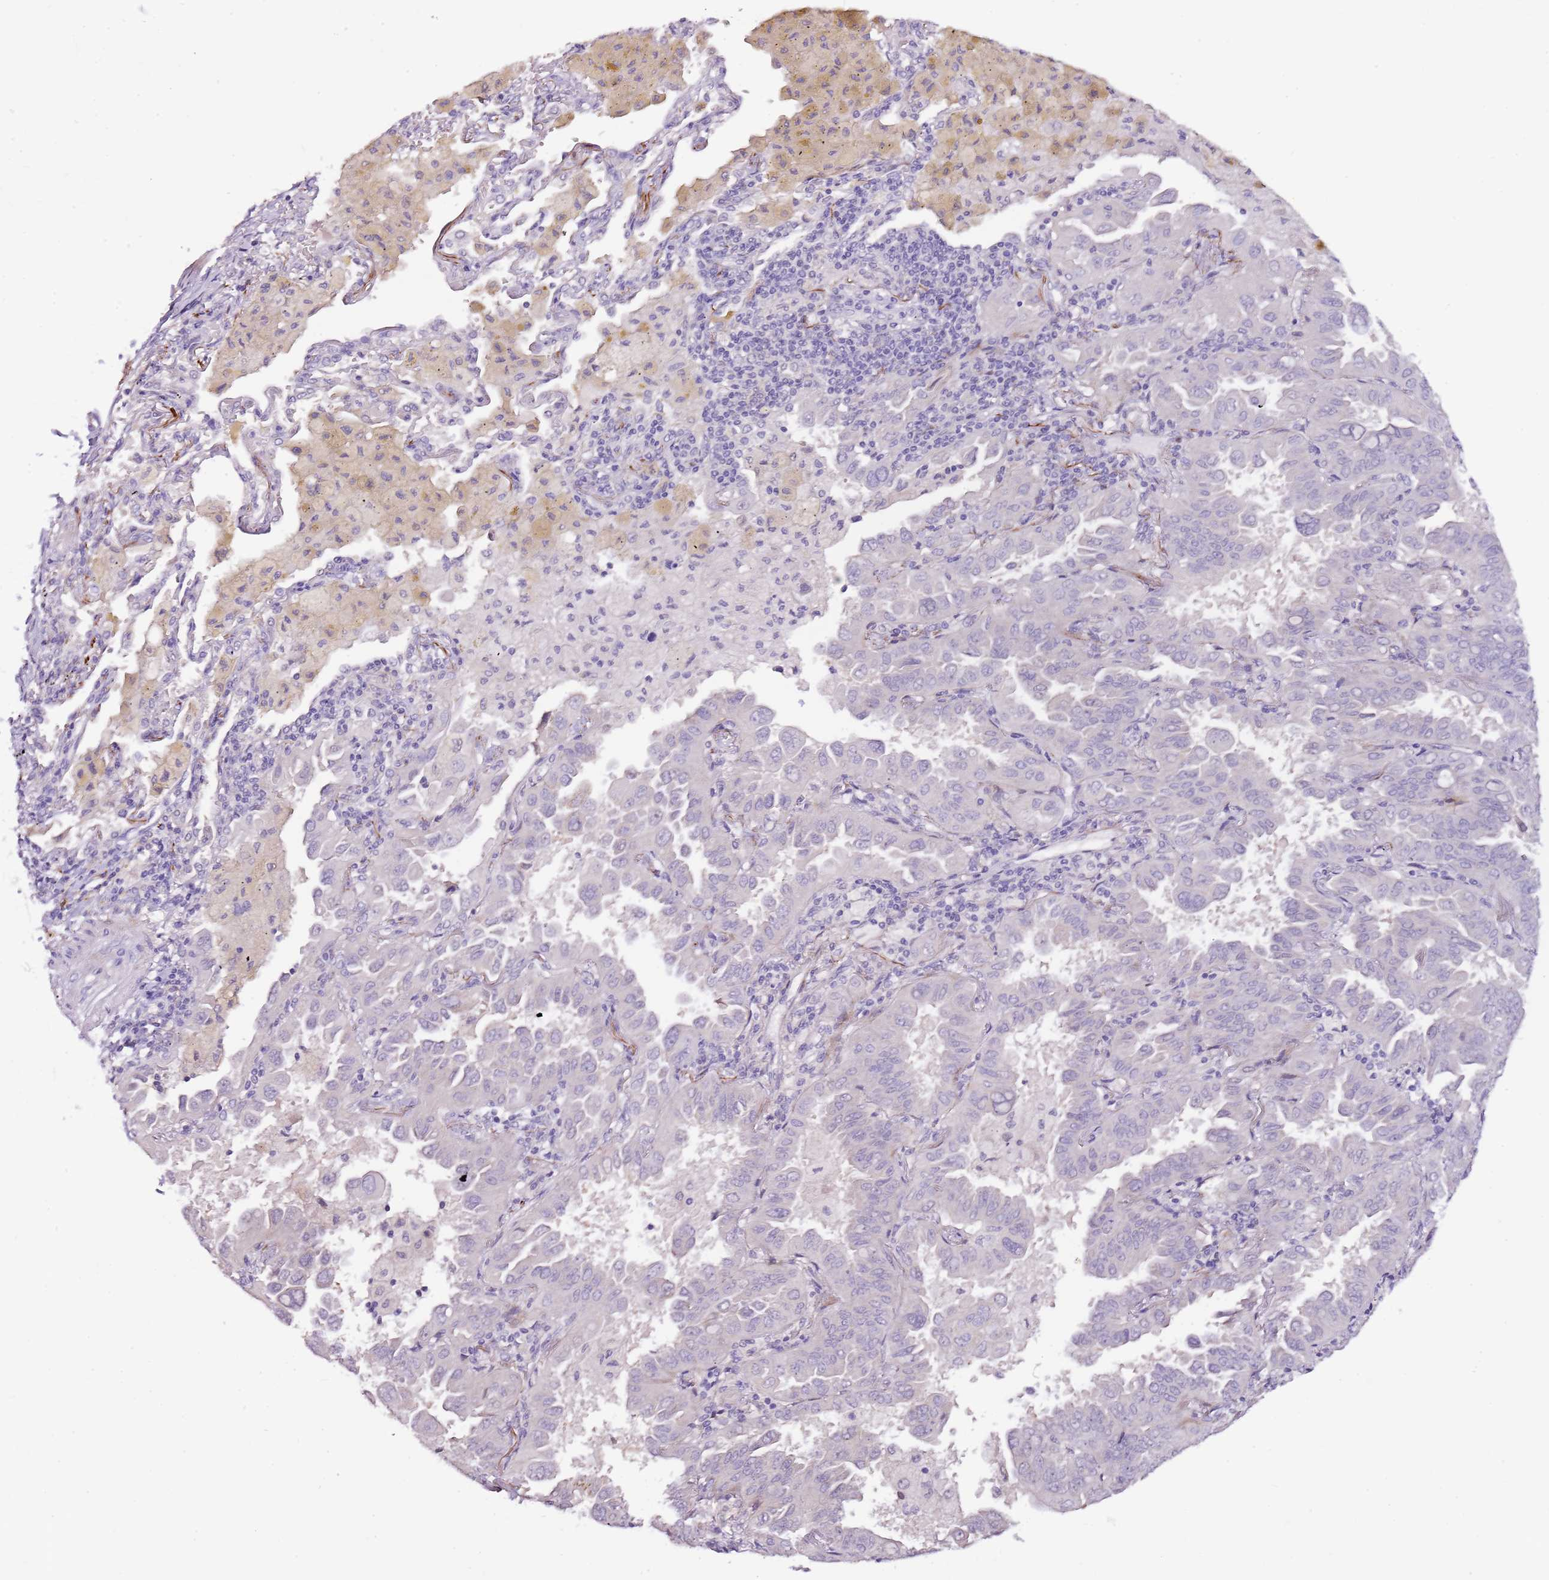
{"staining": {"intensity": "negative", "quantity": "none", "location": "none"}, "tissue": "lung cancer", "cell_type": "Tumor cells", "image_type": "cancer", "snomed": [{"axis": "morphology", "description": "Adenocarcinoma, NOS"}, {"axis": "topography", "description": "Lung"}], "caption": "Lung cancer (adenocarcinoma) was stained to show a protein in brown. There is no significant expression in tumor cells.", "gene": "NKX2-3", "patient": {"sex": "male", "age": 64}}